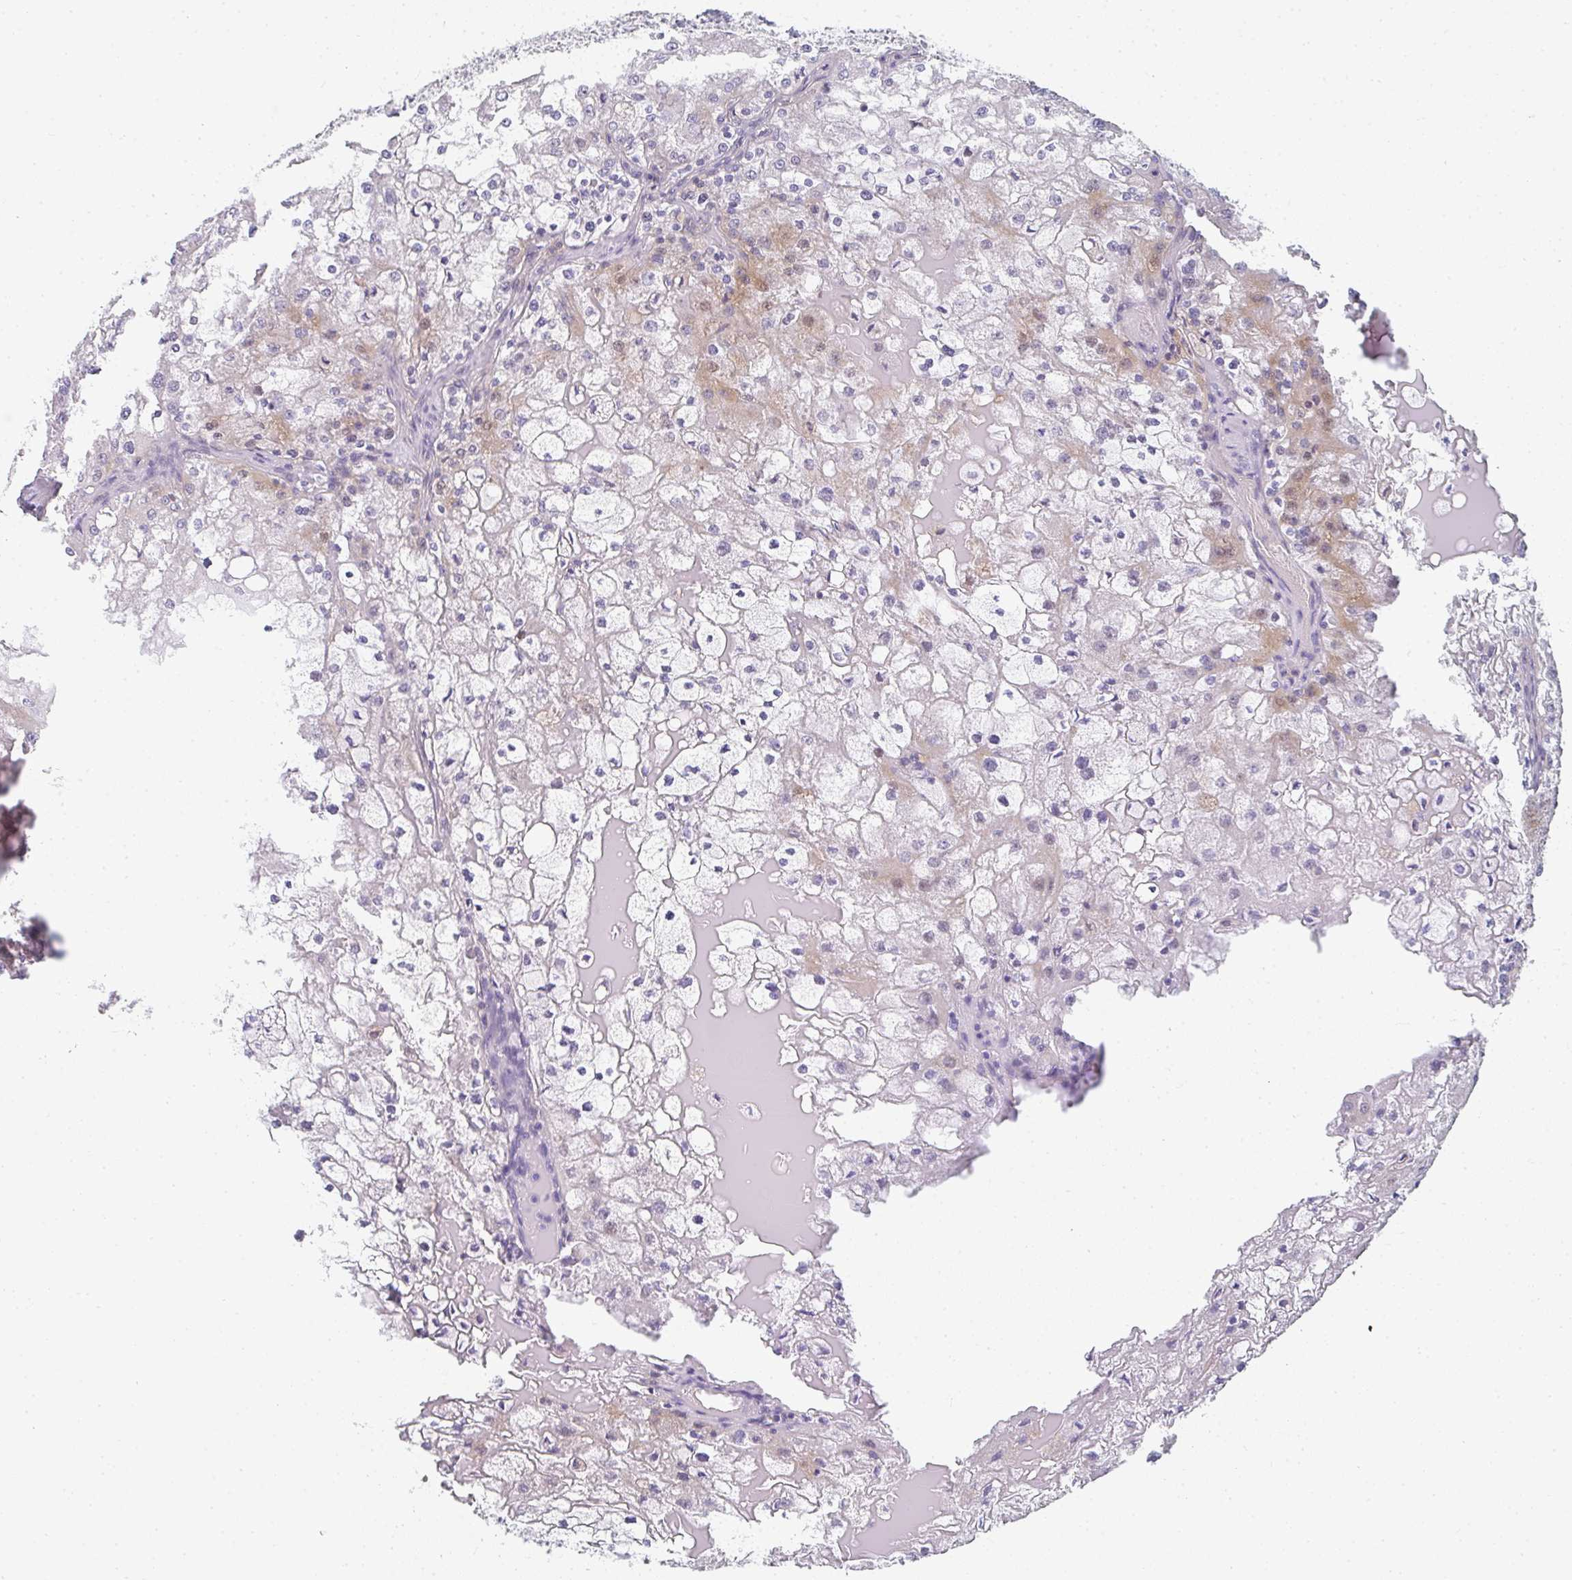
{"staining": {"intensity": "moderate", "quantity": "<25%", "location": "cytoplasmic/membranous,nuclear"}, "tissue": "renal cancer", "cell_type": "Tumor cells", "image_type": "cancer", "snomed": [{"axis": "morphology", "description": "Adenocarcinoma, NOS"}, {"axis": "topography", "description": "Kidney"}], "caption": "Immunohistochemistry micrograph of neoplastic tissue: human renal cancer stained using immunohistochemistry shows low levels of moderate protein expression localized specifically in the cytoplasmic/membranous and nuclear of tumor cells, appearing as a cytoplasmic/membranous and nuclear brown color.", "gene": "NEU2", "patient": {"sex": "female", "age": 74}}